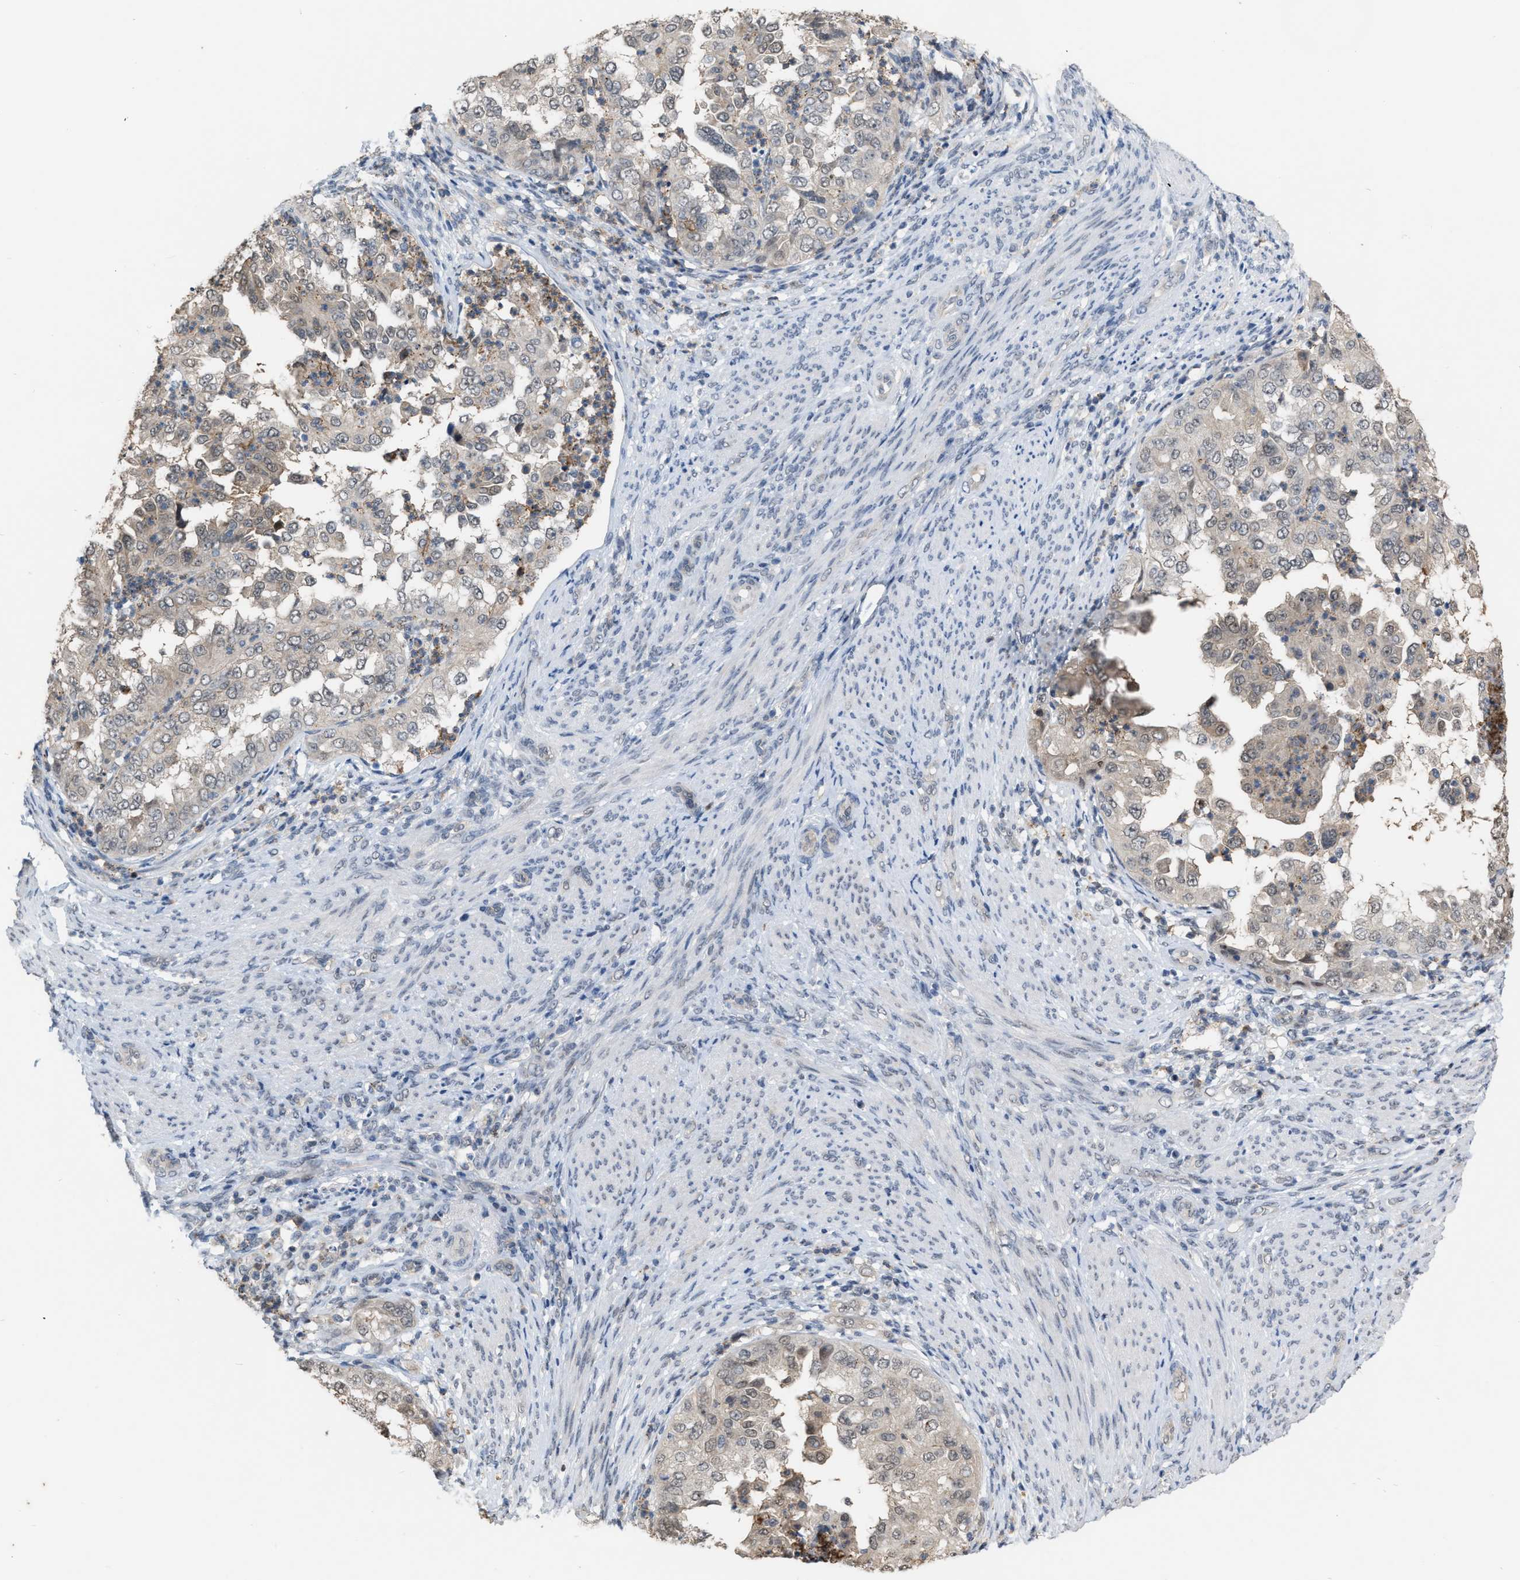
{"staining": {"intensity": "weak", "quantity": "25%-75%", "location": "cytoplasmic/membranous"}, "tissue": "endometrial cancer", "cell_type": "Tumor cells", "image_type": "cancer", "snomed": [{"axis": "morphology", "description": "Adenocarcinoma, NOS"}, {"axis": "topography", "description": "Endometrium"}], "caption": "This histopathology image demonstrates immunohistochemistry staining of adenocarcinoma (endometrial), with low weak cytoplasmic/membranous staining in approximately 25%-75% of tumor cells.", "gene": "BAIAP2L1", "patient": {"sex": "female", "age": 85}}